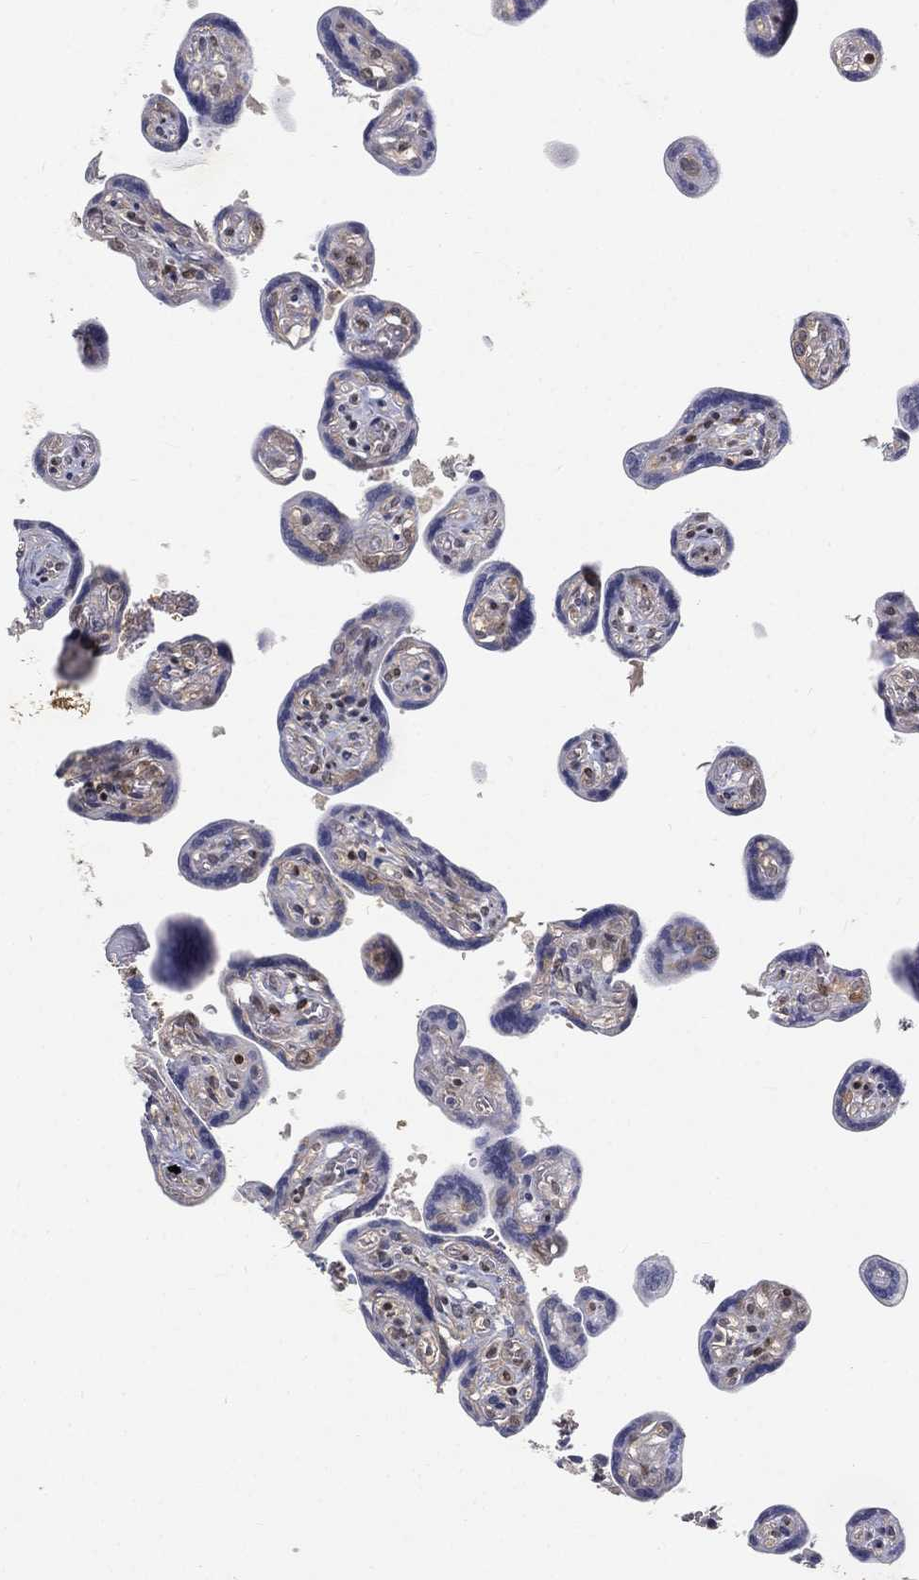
{"staining": {"intensity": "weak", "quantity": "25%-75%", "location": "nuclear"}, "tissue": "placenta", "cell_type": "Decidual cells", "image_type": "normal", "snomed": [{"axis": "morphology", "description": "Normal tissue, NOS"}, {"axis": "topography", "description": "Placenta"}], "caption": "IHC (DAB) staining of normal placenta shows weak nuclear protein positivity in about 25%-75% of decidual cells.", "gene": "CRTC3", "patient": {"sex": "female", "age": 32}}